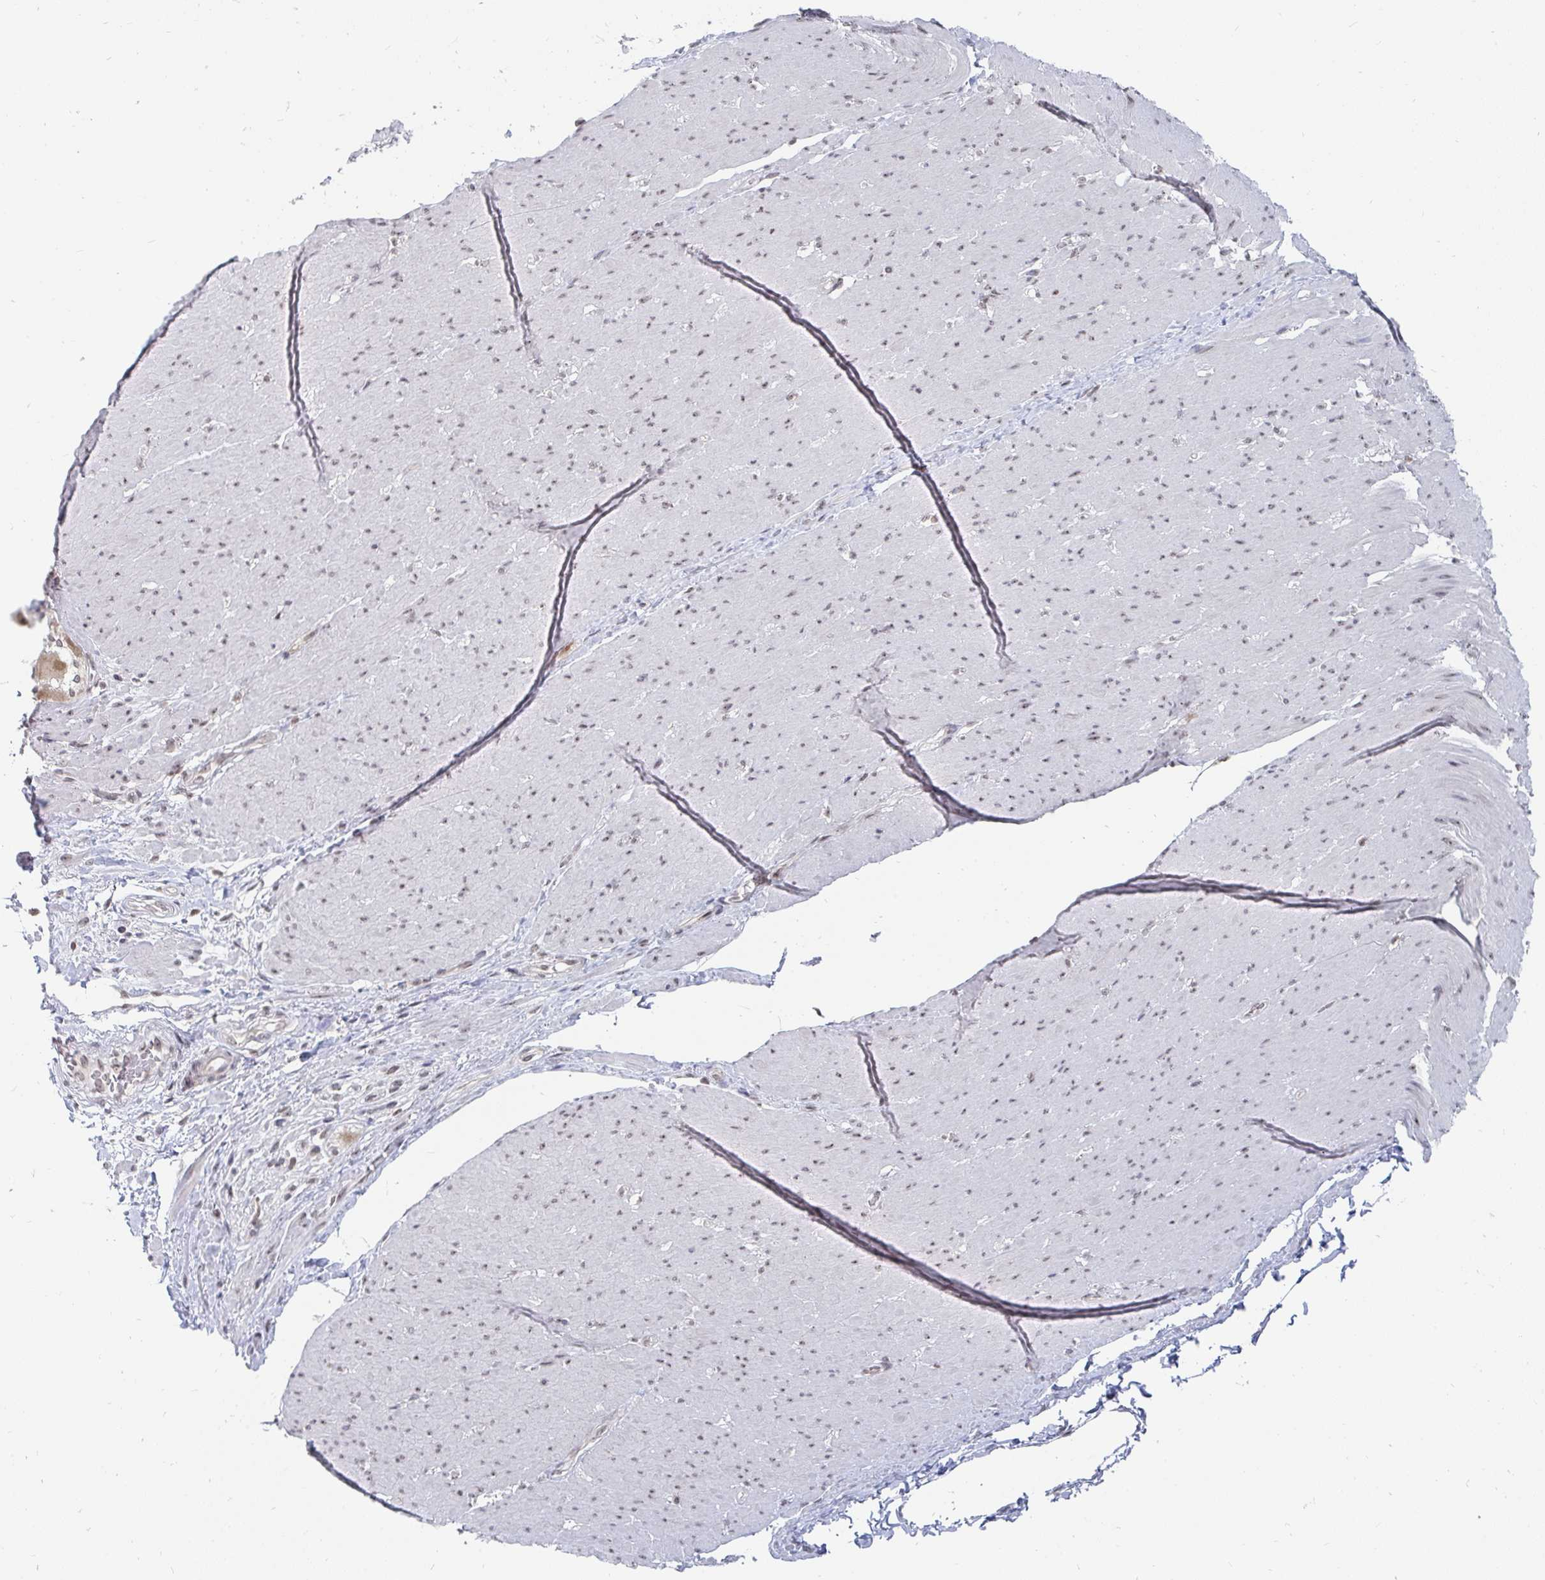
{"staining": {"intensity": "weak", "quantity": "25%-75%", "location": "nuclear"}, "tissue": "smooth muscle", "cell_type": "Smooth muscle cells", "image_type": "normal", "snomed": [{"axis": "morphology", "description": "Normal tissue, NOS"}, {"axis": "topography", "description": "Smooth muscle"}, {"axis": "topography", "description": "Rectum"}], "caption": "Unremarkable smooth muscle exhibits weak nuclear expression in approximately 25%-75% of smooth muscle cells.", "gene": "TRIP12", "patient": {"sex": "male", "age": 53}}